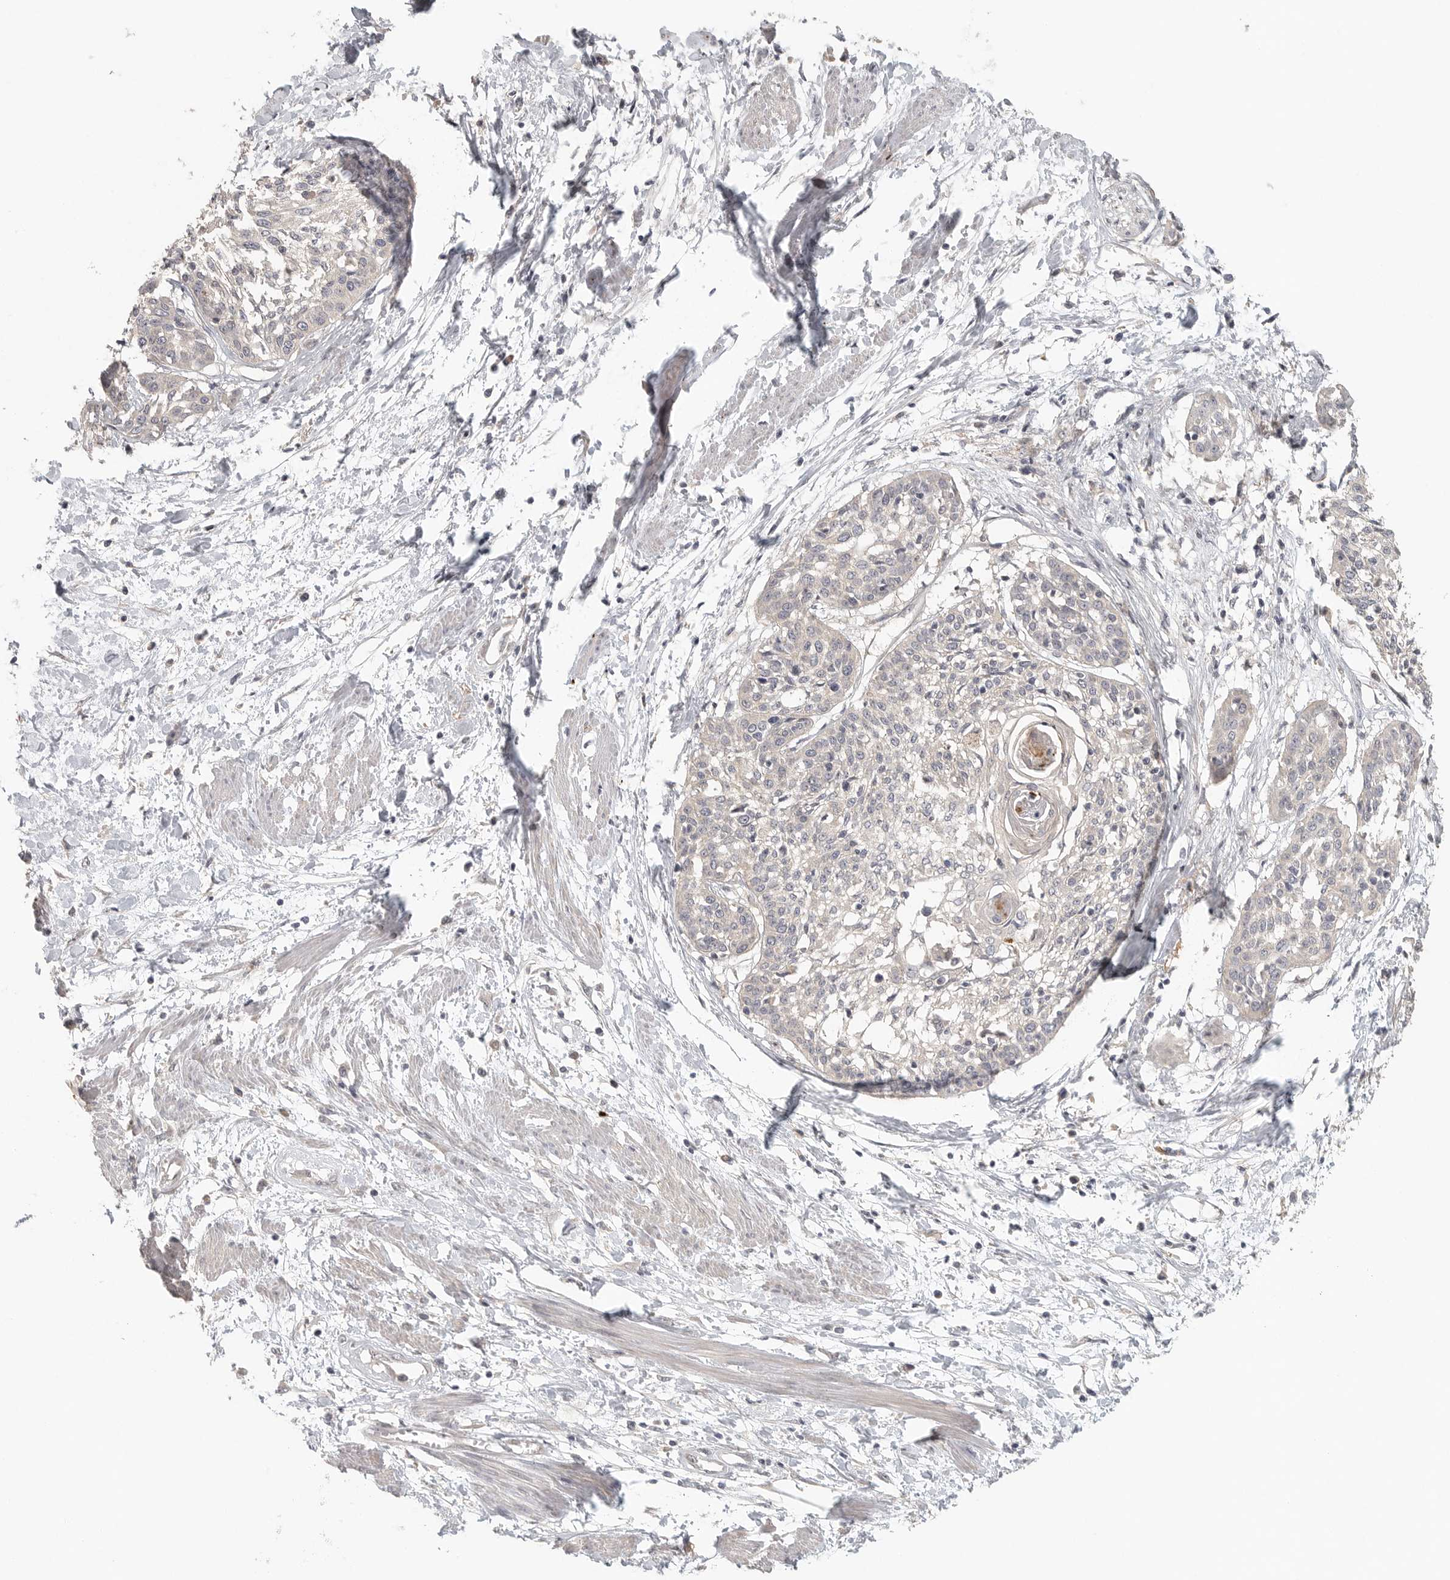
{"staining": {"intensity": "negative", "quantity": "none", "location": "none"}, "tissue": "cervical cancer", "cell_type": "Tumor cells", "image_type": "cancer", "snomed": [{"axis": "morphology", "description": "Squamous cell carcinoma, NOS"}, {"axis": "topography", "description": "Cervix"}], "caption": "Protein analysis of cervical cancer exhibits no significant positivity in tumor cells.", "gene": "HDAC6", "patient": {"sex": "female", "age": 57}}